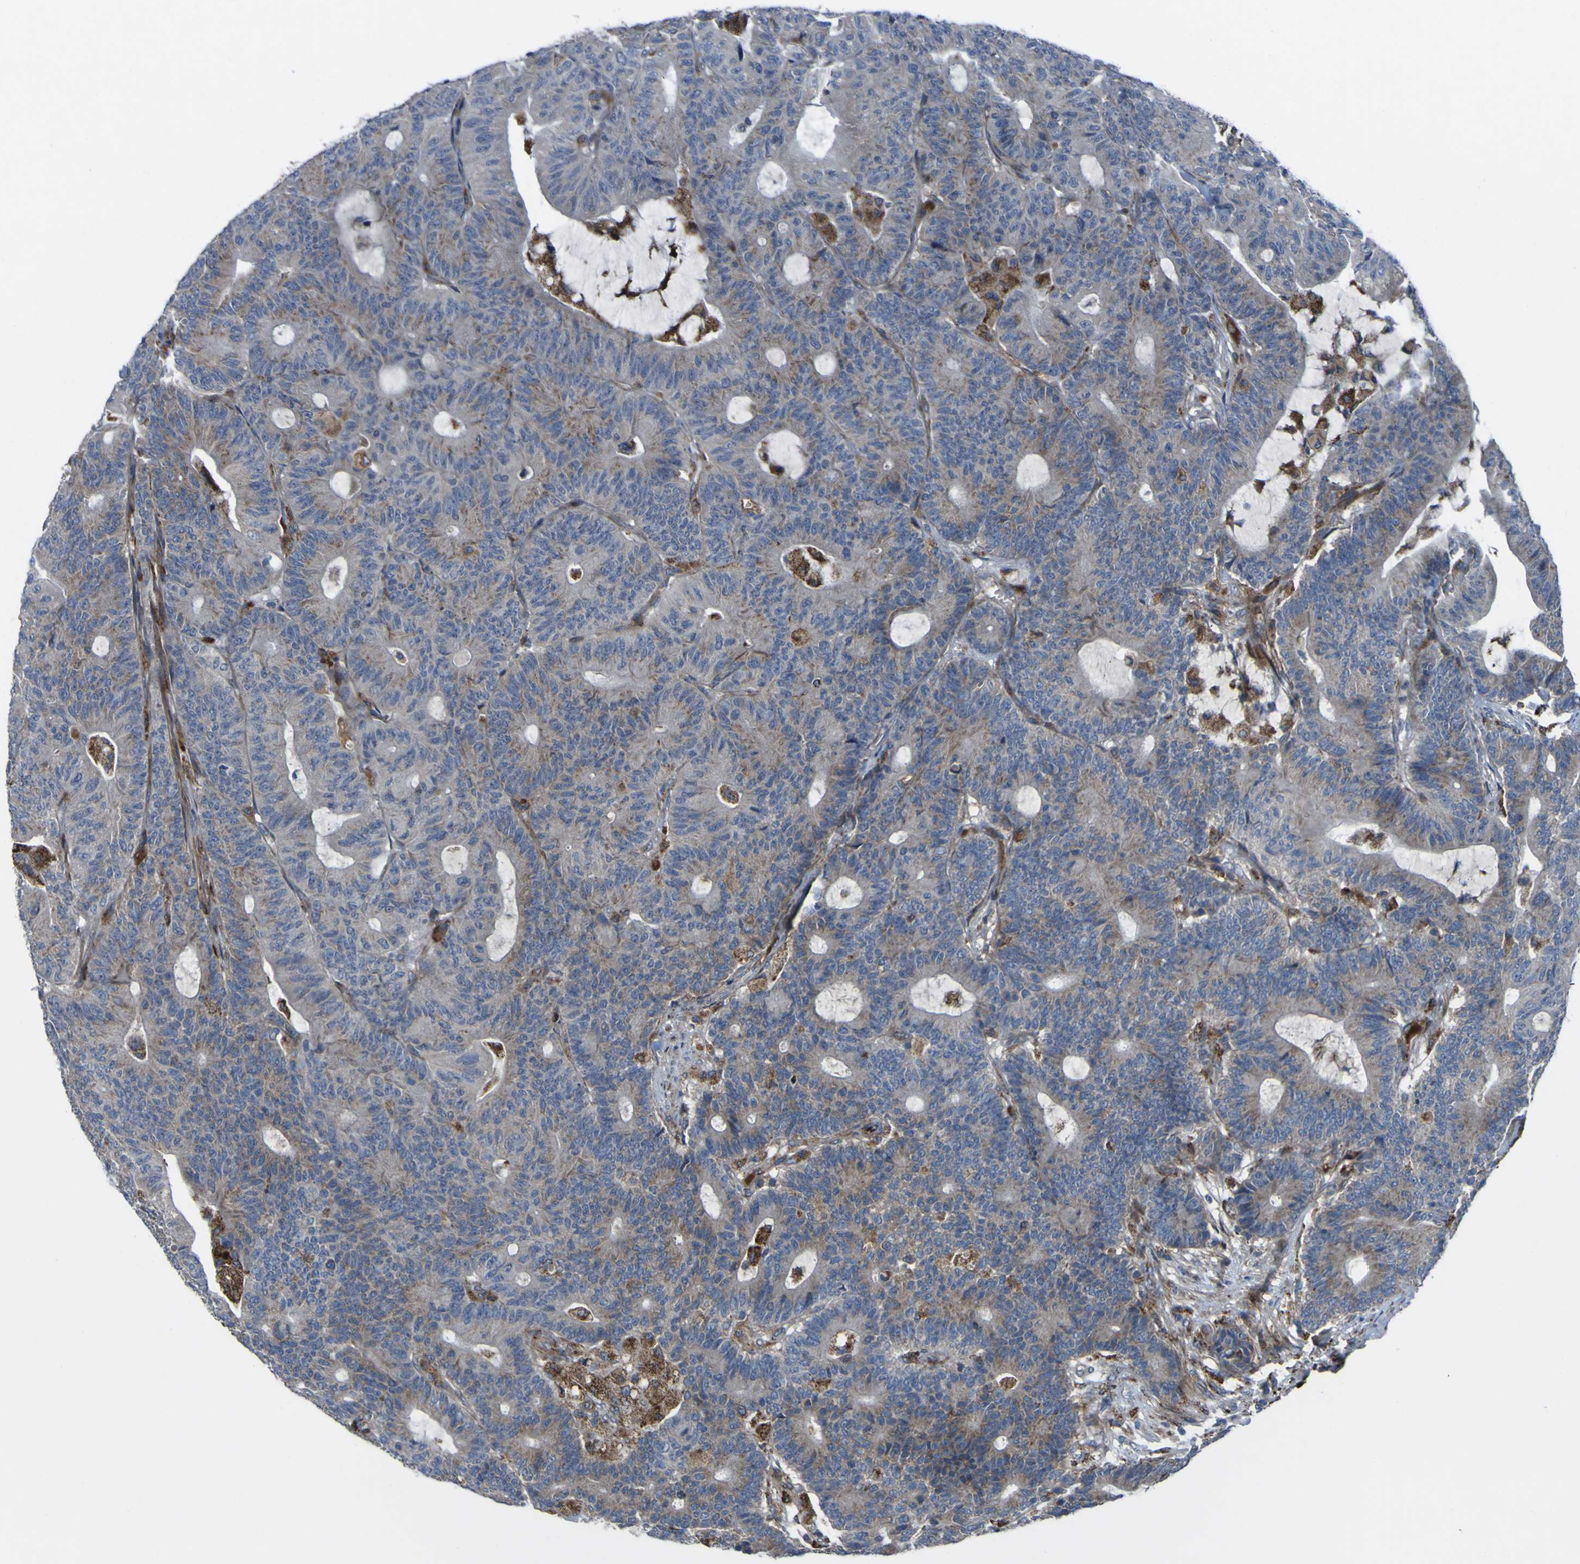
{"staining": {"intensity": "weak", "quantity": "25%-75%", "location": "cytoplasmic/membranous"}, "tissue": "colorectal cancer", "cell_type": "Tumor cells", "image_type": "cancer", "snomed": [{"axis": "morphology", "description": "Adenocarcinoma, NOS"}, {"axis": "topography", "description": "Colon"}], "caption": "A brown stain shows weak cytoplasmic/membranous positivity of a protein in colorectal adenocarcinoma tumor cells.", "gene": "GPLD1", "patient": {"sex": "female", "age": 84}}